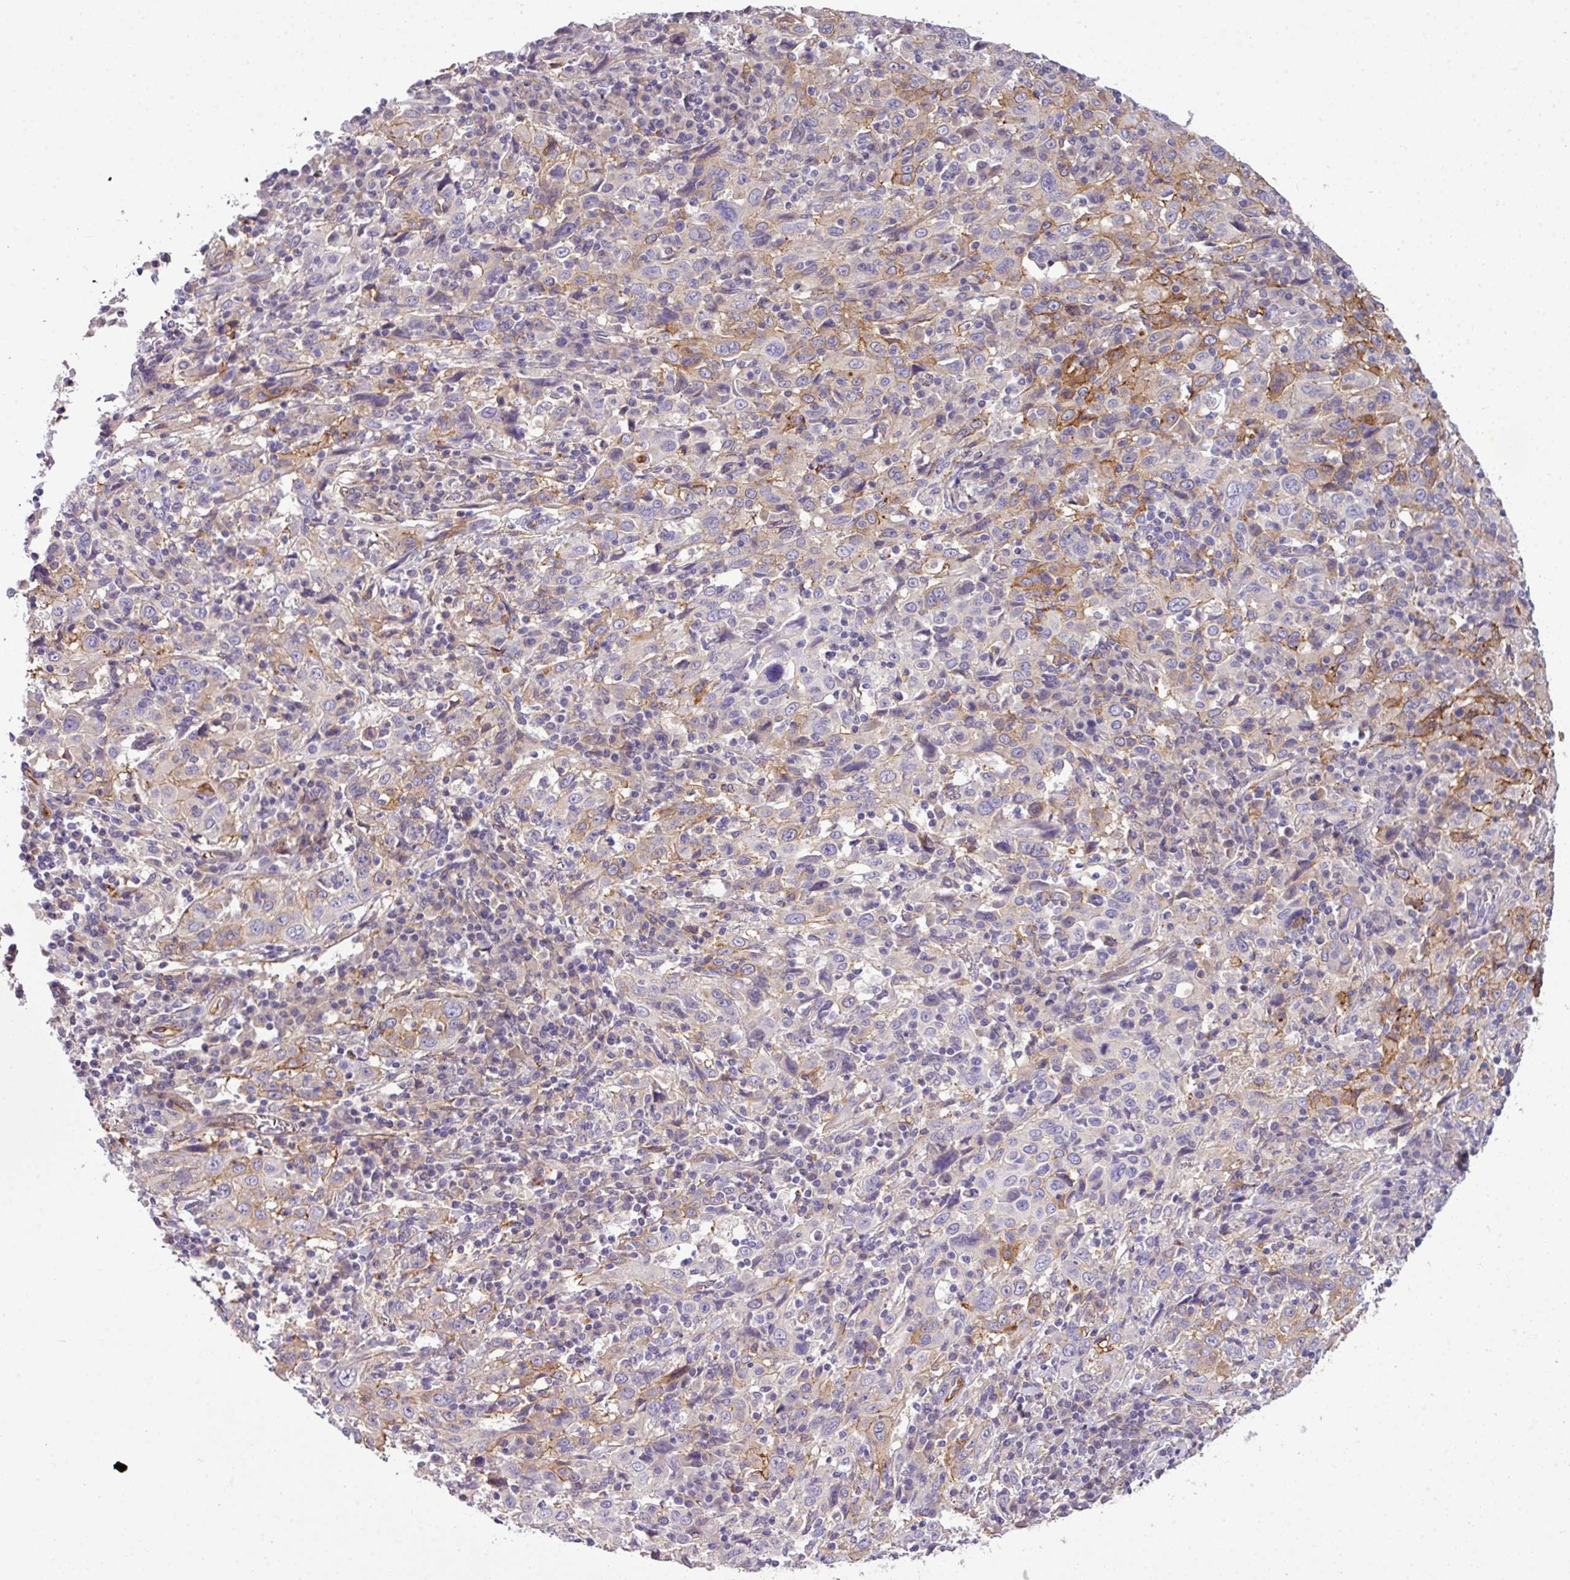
{"staining": {"intensity": "moderate", "quantity": "<25%", "location": "cytoplasmic/membranous"}, "tissue": "cervical cancer", "cell_type": "Tumor cells", "image_type": "cancer", "snomed": [{"axis": "morphology", "description": "Squamous cell carcinoma, NOS"}, {"axis": "topography", "description": "Cervix"}], "caption": "Brown immunohistochemical staining in human squamous cell carcinoma (cervical) displays moderate cytoplasmic/membranous staining in about <25% of tumor cells.", "gene": "PARD6A", "patient": {"sex": "female", "age": 46}}